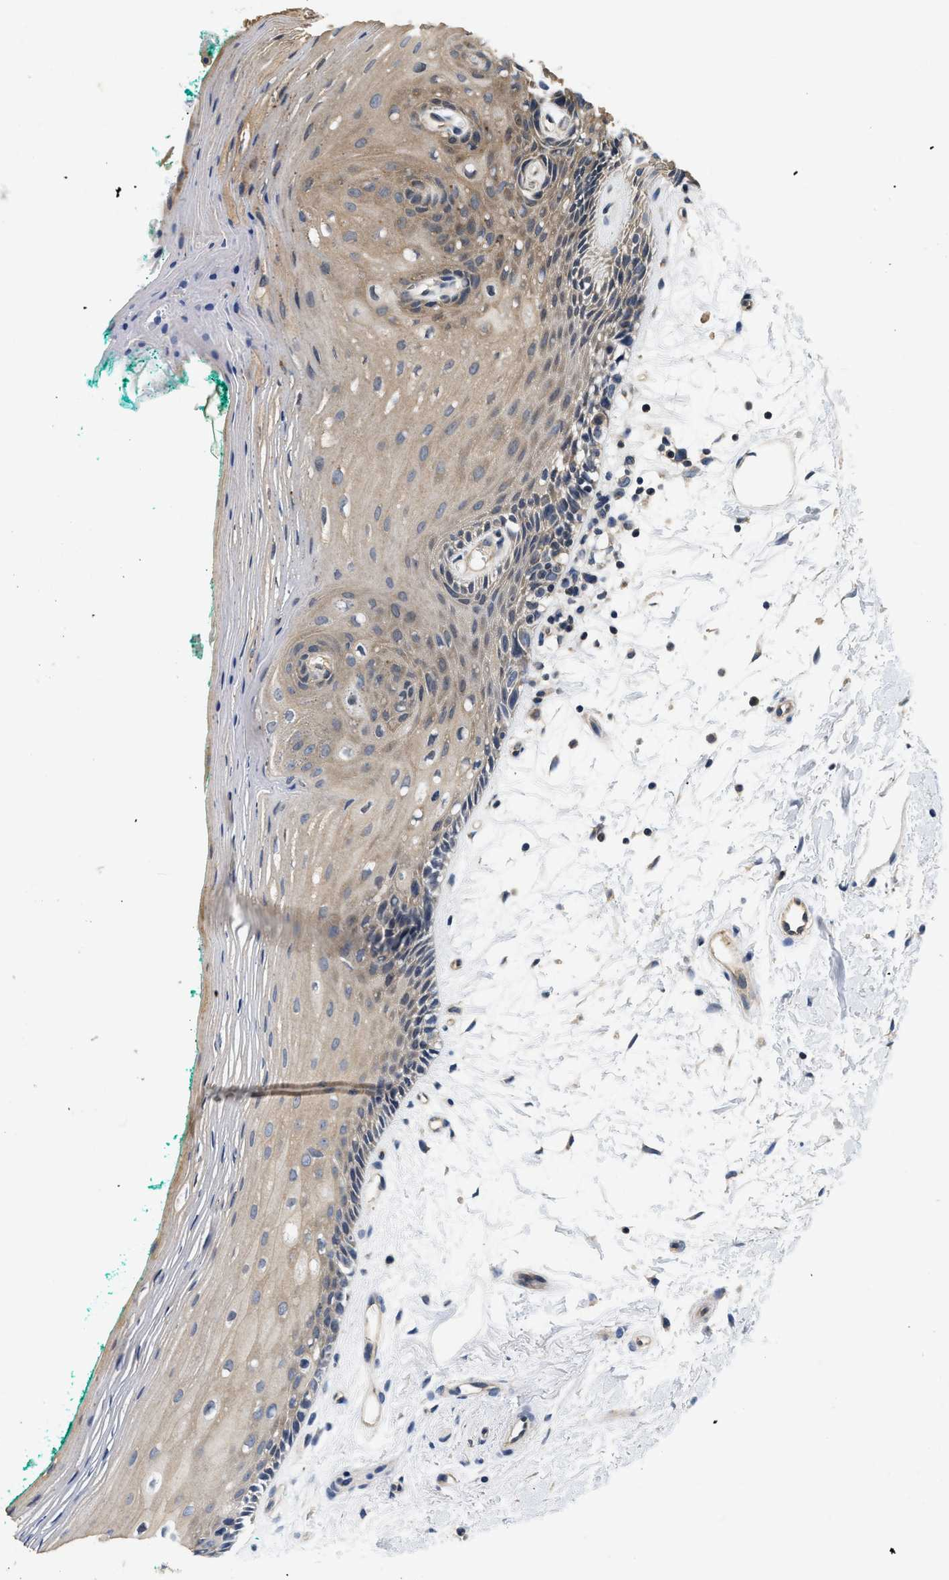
{"staining": {"intensity": "weak", "quantity": ">75%", "location": "cytoplasmic/membranous"}, "tissue": "oral mucosa", "cell_type": "Squamous epithelial cells", "image_type": "normal", "snomed": [{"axis": "morphology", "description": "Normal tissue, NOS"}, {"axis": "topography", "description": "Skeletal muscle"}, {"axis": "topography", "description": "Oral tissue"}, {"axis": "topography", "description": "Peripheral nerve tissue"}], "caption": "Protein staining of unremarkable oral mucosa demonstrates weak cytoplasmic/membranous expression in approximately >75% of squamous epithelial cells. (brown staining indicates protein expression, while blue staining denotes nuclei).", "gene": "HMGCR", "patient": {"sex": "female", "age": 84}}